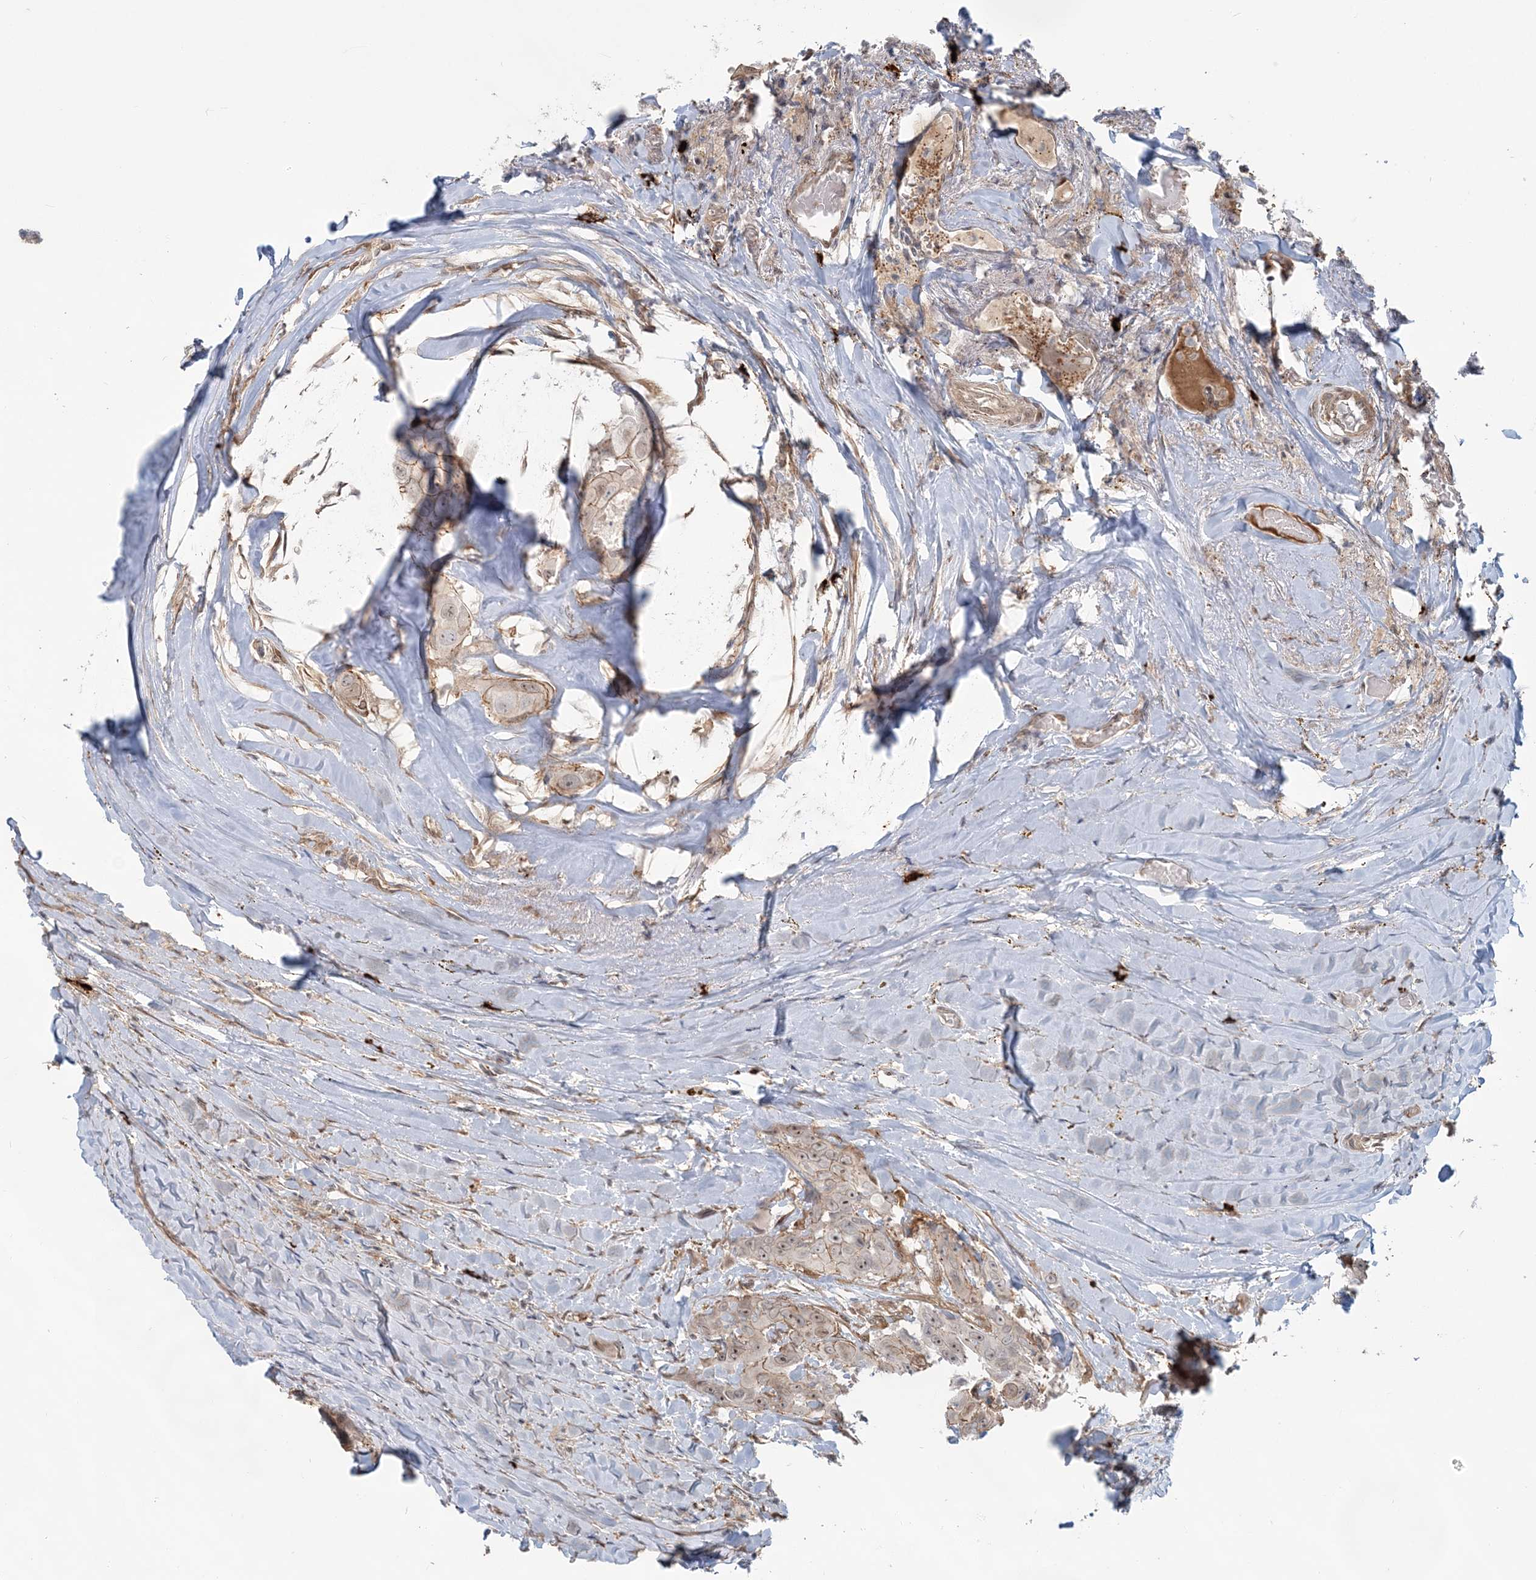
{"staining": {"intensity": "weak", "quantity": "25%-75%", "location": "cytoplasmic/membranous"}, "tissue": "head and neck cancer", "cell_type": "Tumor cells", "image_type": "cancer", "snomed": [{"axis": "morphology", "description": "Adenocarcinoma, NOS"}, {"axis": "morphology", "description": "Adenocarcinoma, metastatic, NOS"}, {"axis": "topography", "description": "Head-Neck"}], "caption": "Metastatic adenocarcinoma (head and neck) was stained to show a protein in brown. There is low levels of weak cytoplasmic/membranous expression in about 25%-75% of tumor cells.", "gene": "SH3PXD2A", "patient": {"sex": "male", "age": 75}}